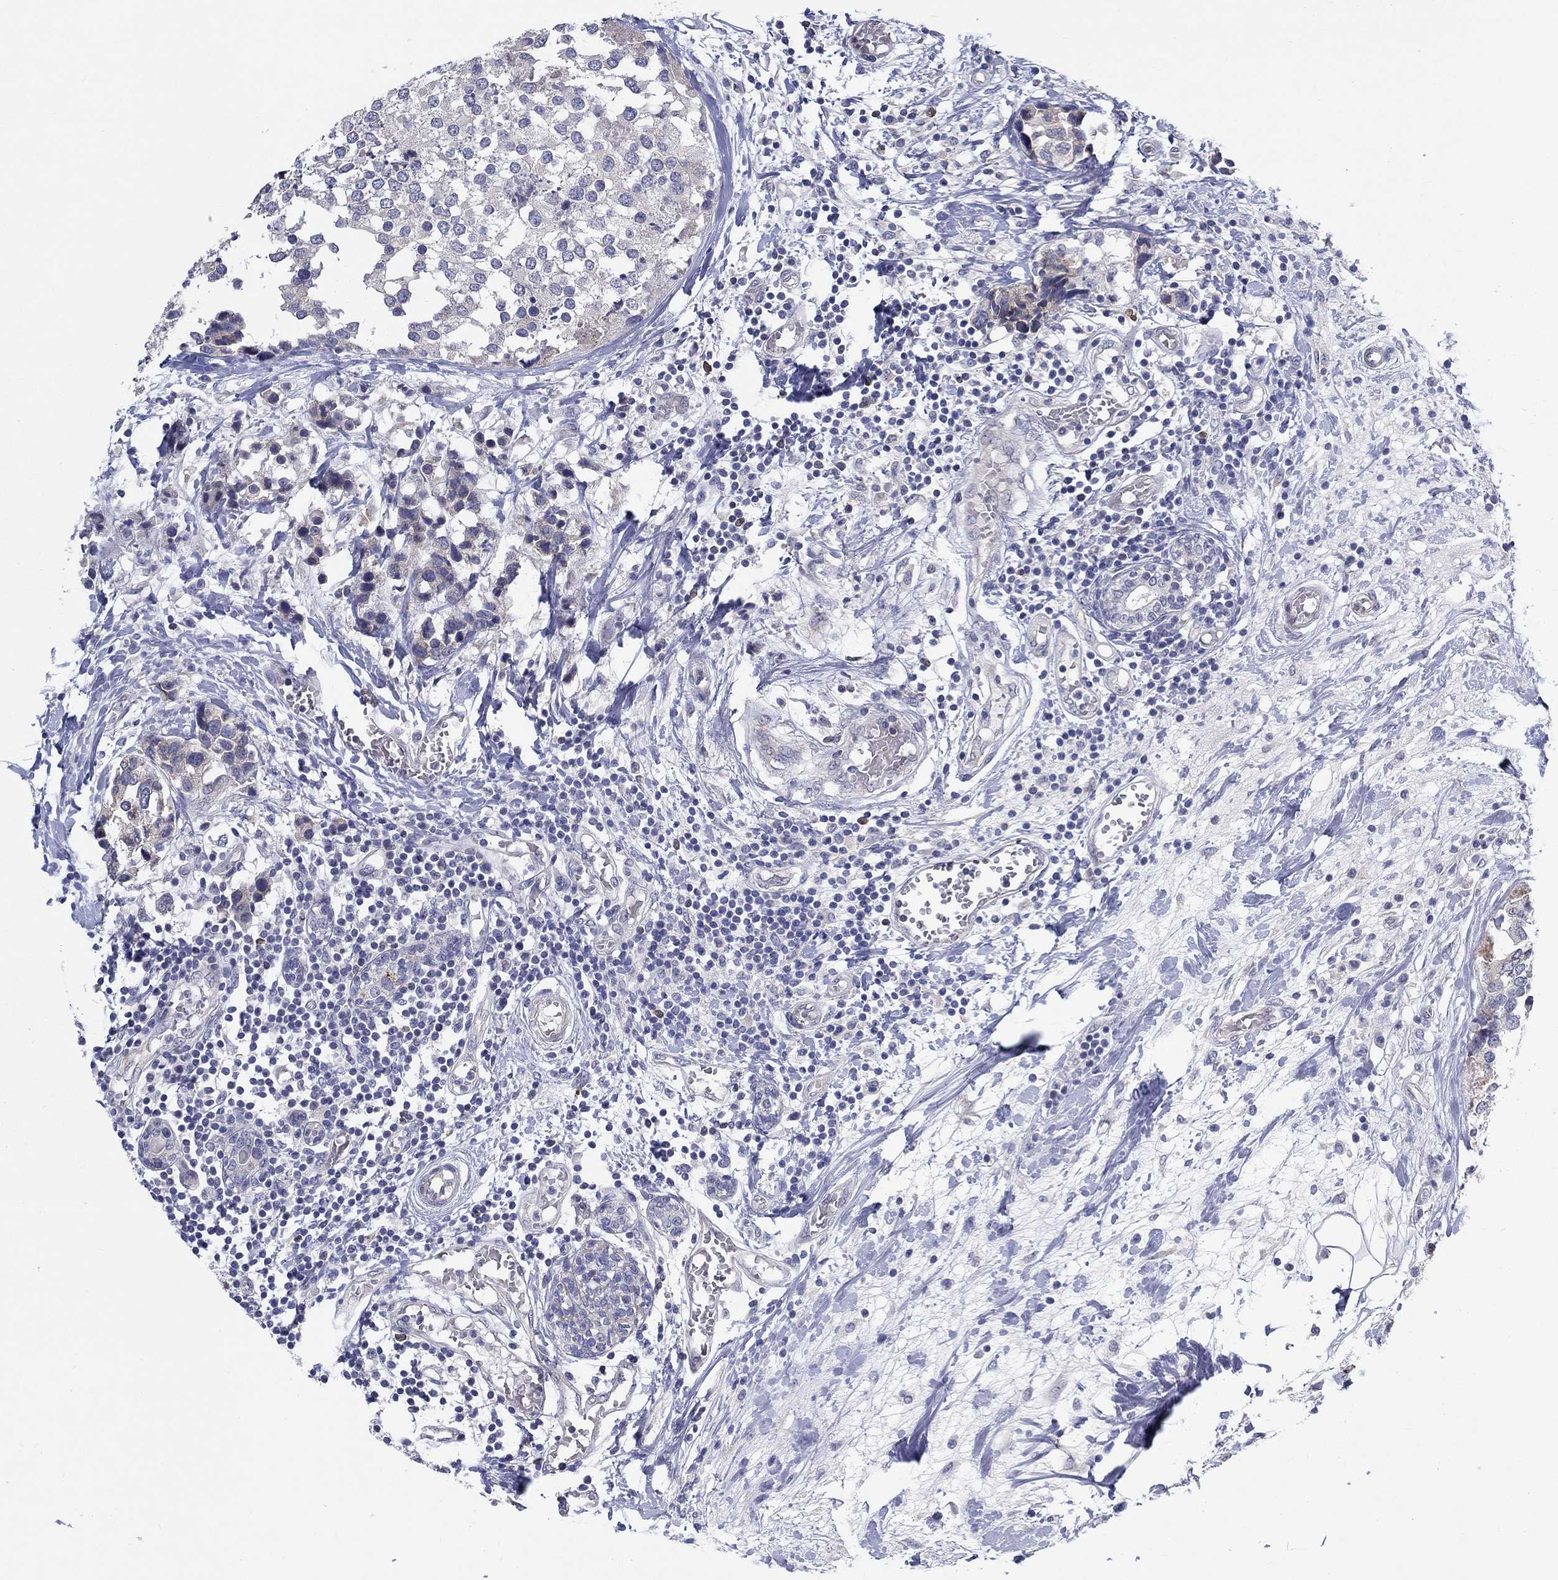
{"staining": {"intensity": "negative", "quantity": "none", "location": "none"}, "tissue": "breast cancer", "cell_type": "Tumor cells", "image_type": "cancer", "snomed": [{"axis": "morphology", "description": "Lobular carcinoma"}, {"axis": "topography", "description": "Breast"}], "caption": "Immunohistochemistry (IHC) of human breast lobular carcinoma shows no positivity in tumor cells.", "gene": "ERMP1", "patient": {"sex": "female", "age": 59}}